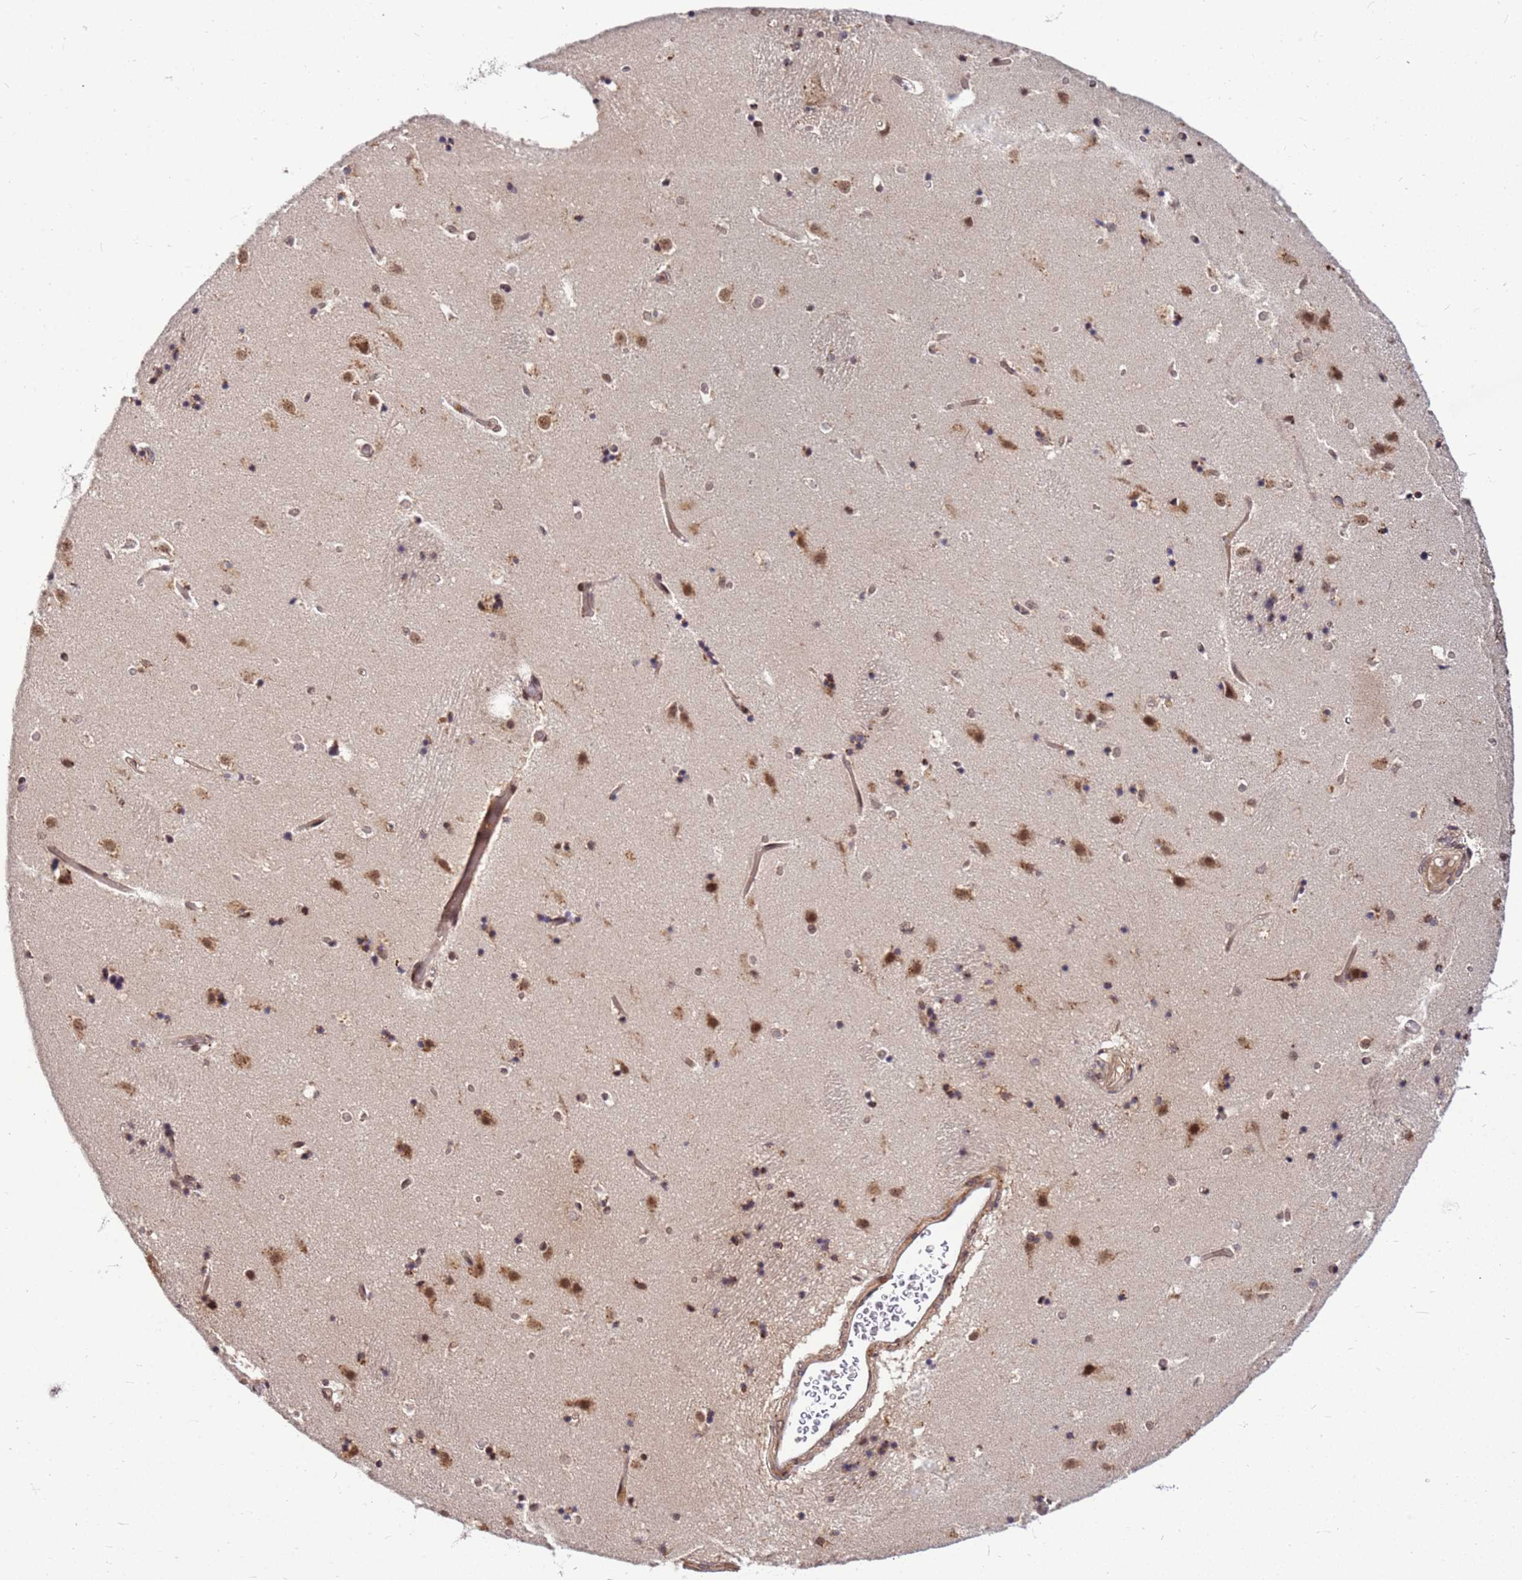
{"staining": {"intensity": "moderate", "quantity": "25%-75%", "location": "cytoplasmic/membranous,nuclear"}, "tissue": "caudate", "cell_type": "Glial cells", "image_type": "normal", "snomed": [{"axis": "morphology", "description": "Normal tissue, NOS"}, {"axis": "topography", "description": "Lateral ventricle wall"}], "caption": "Moderate cytoplasmic/membranous,nuclear expression for a protein is seen in about 25%-75% of glial cells of benign caudate using IHC.", "gene": "NCBP2", "patient": {"sex": "female", "age": 52}}